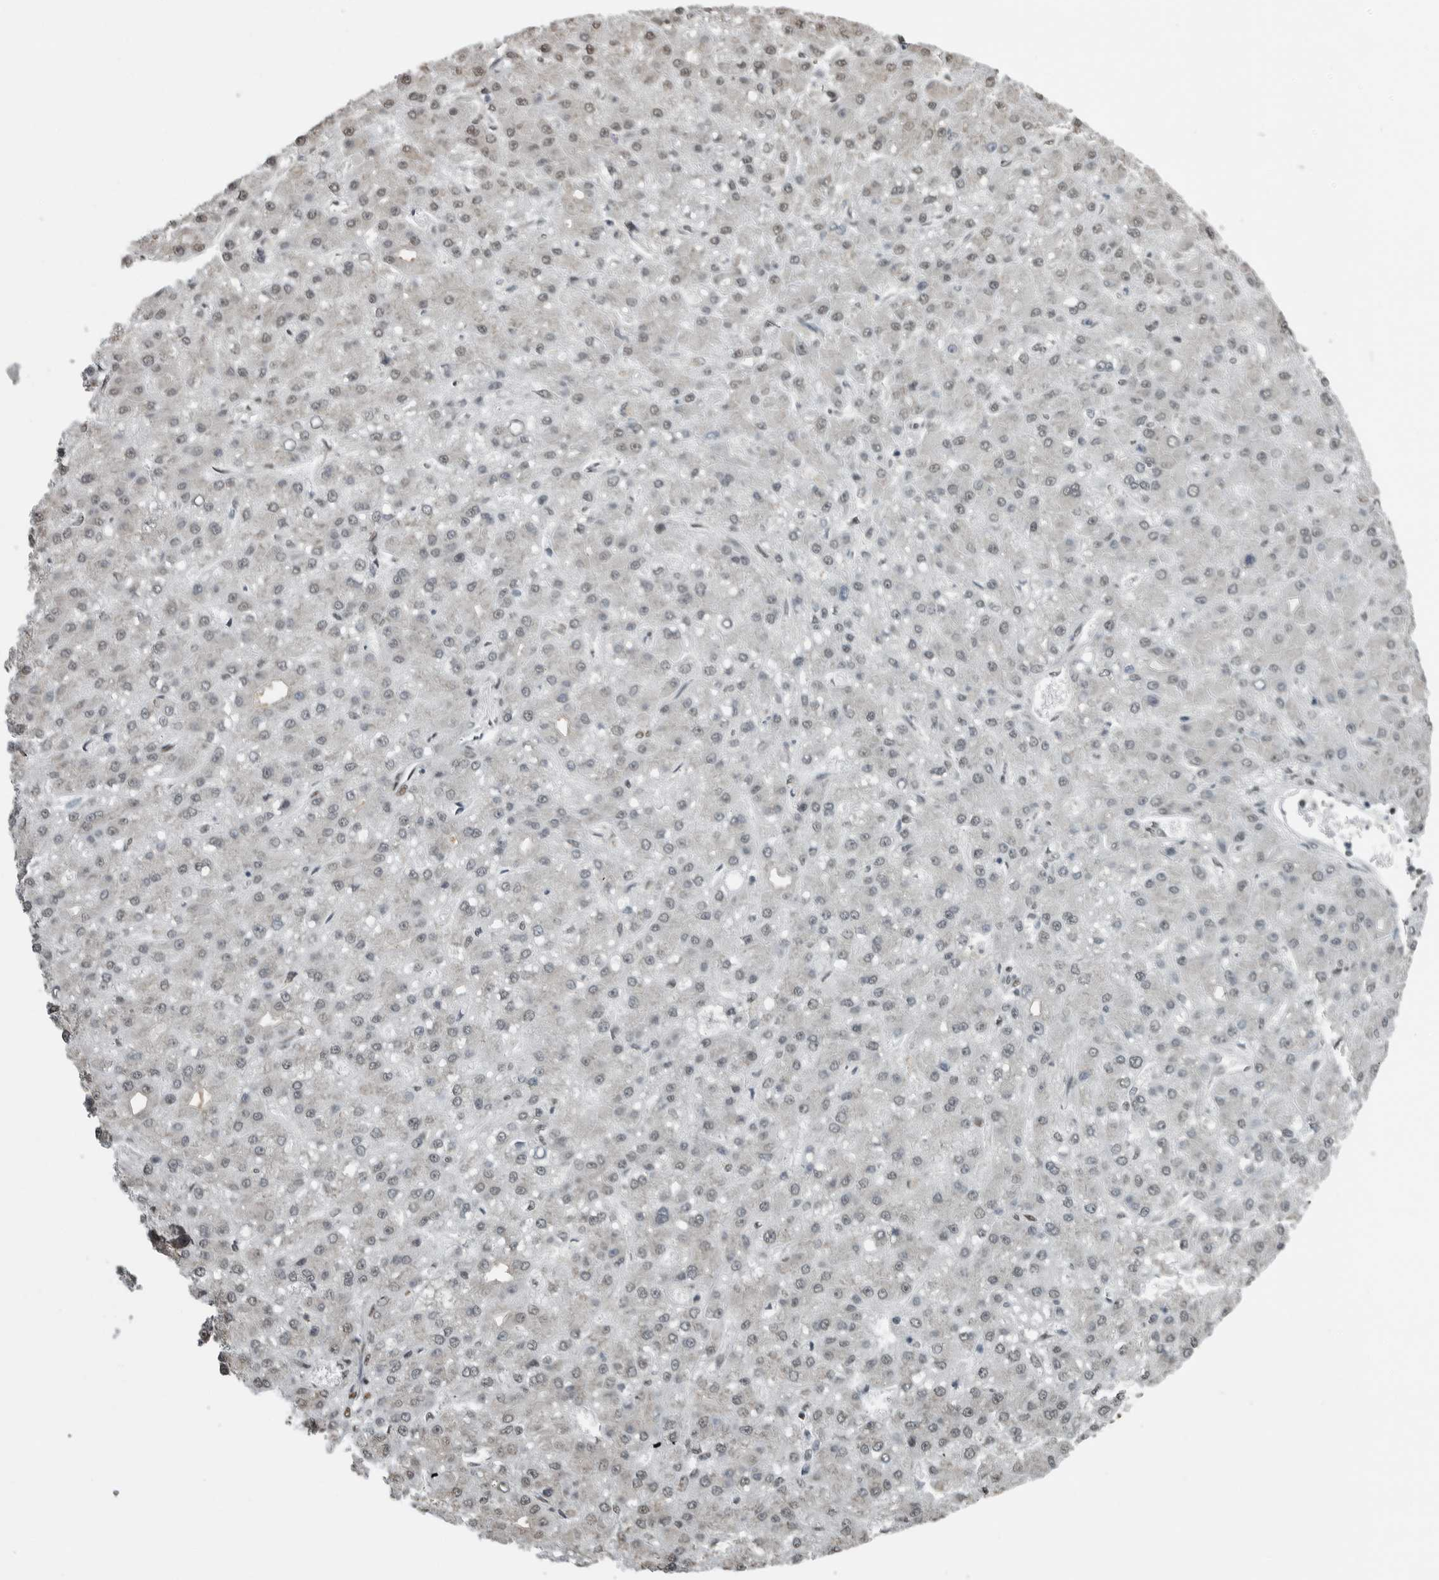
{"staining": {"intensity": "negative", "quantity": "none", "location": "none"}, "tissue": "liver cancer", "cell_type": "Tumor cells", "image_type": "cancer", "snomed": [{"axis": "morphology", "description": "Carcinoma, Hepatocellular, NOS"}, {"axis": "topography", "description": "Liver"}], "caption": "Hepatocellular carcinoma (liver) was stained to show a protein in brown. There is no significant expression in tumor cells. The staining is performed using DAB (3,3'-diaminobenzidine) brown chromogen with nuclei counter-stained in using hematoxylin.", "gene": "TGS1", "patient": {"sex": "male", "age": 67}}